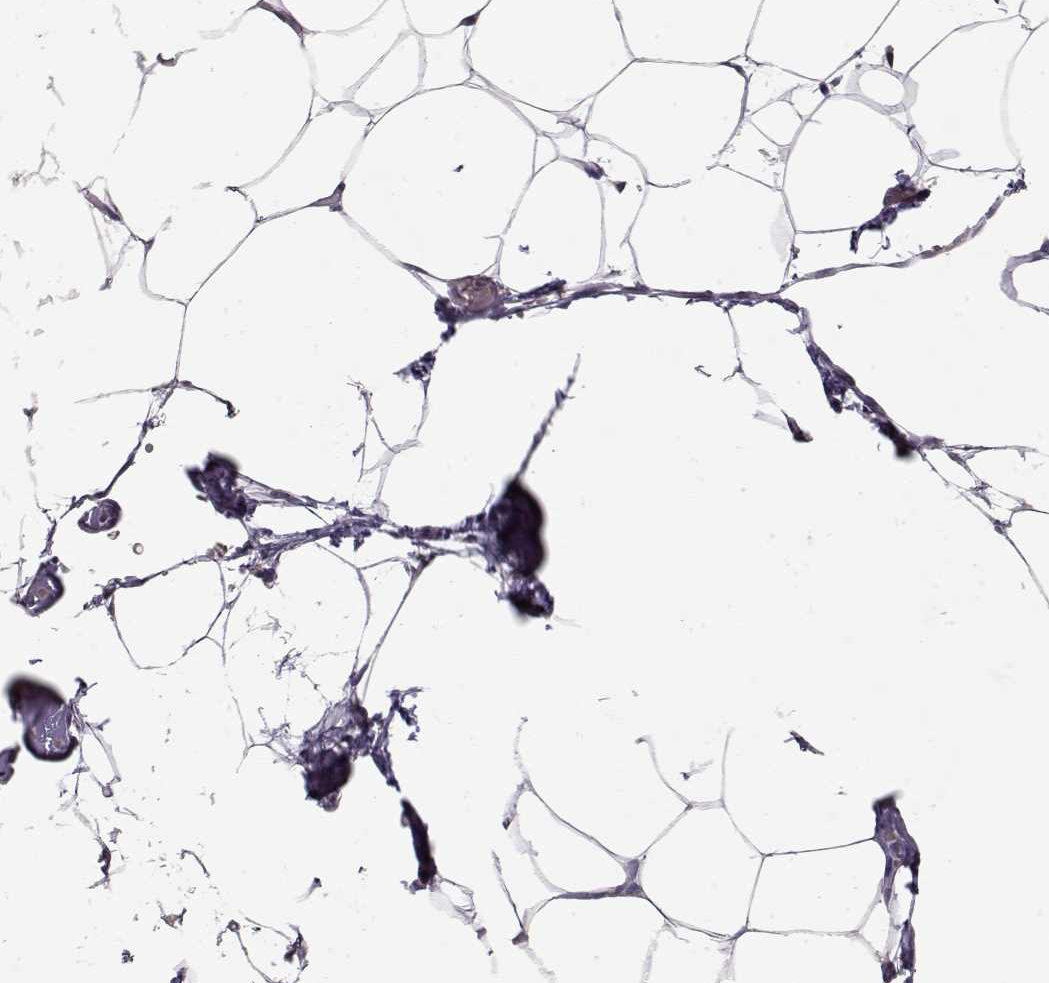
{"staining": {"intensity": "negative", "quantity": "none", "location": "none"}, "tissue": "adipose tissue", "cell_type": "Adipocytes", "image_type": "normal", "snomed": [{"axis": "morphology", "description": "Normal tissue, NOS"}, {"axis": "topography", "description": "Adipose tissue"}], "caption": "This is an immunohistochemistry (IHC) histopathology image of unremarkable human adipose tissue. There is no positivity in adipocytes.", "gene": "CDK4", "patient": {"sex": "male", "age": 57}}